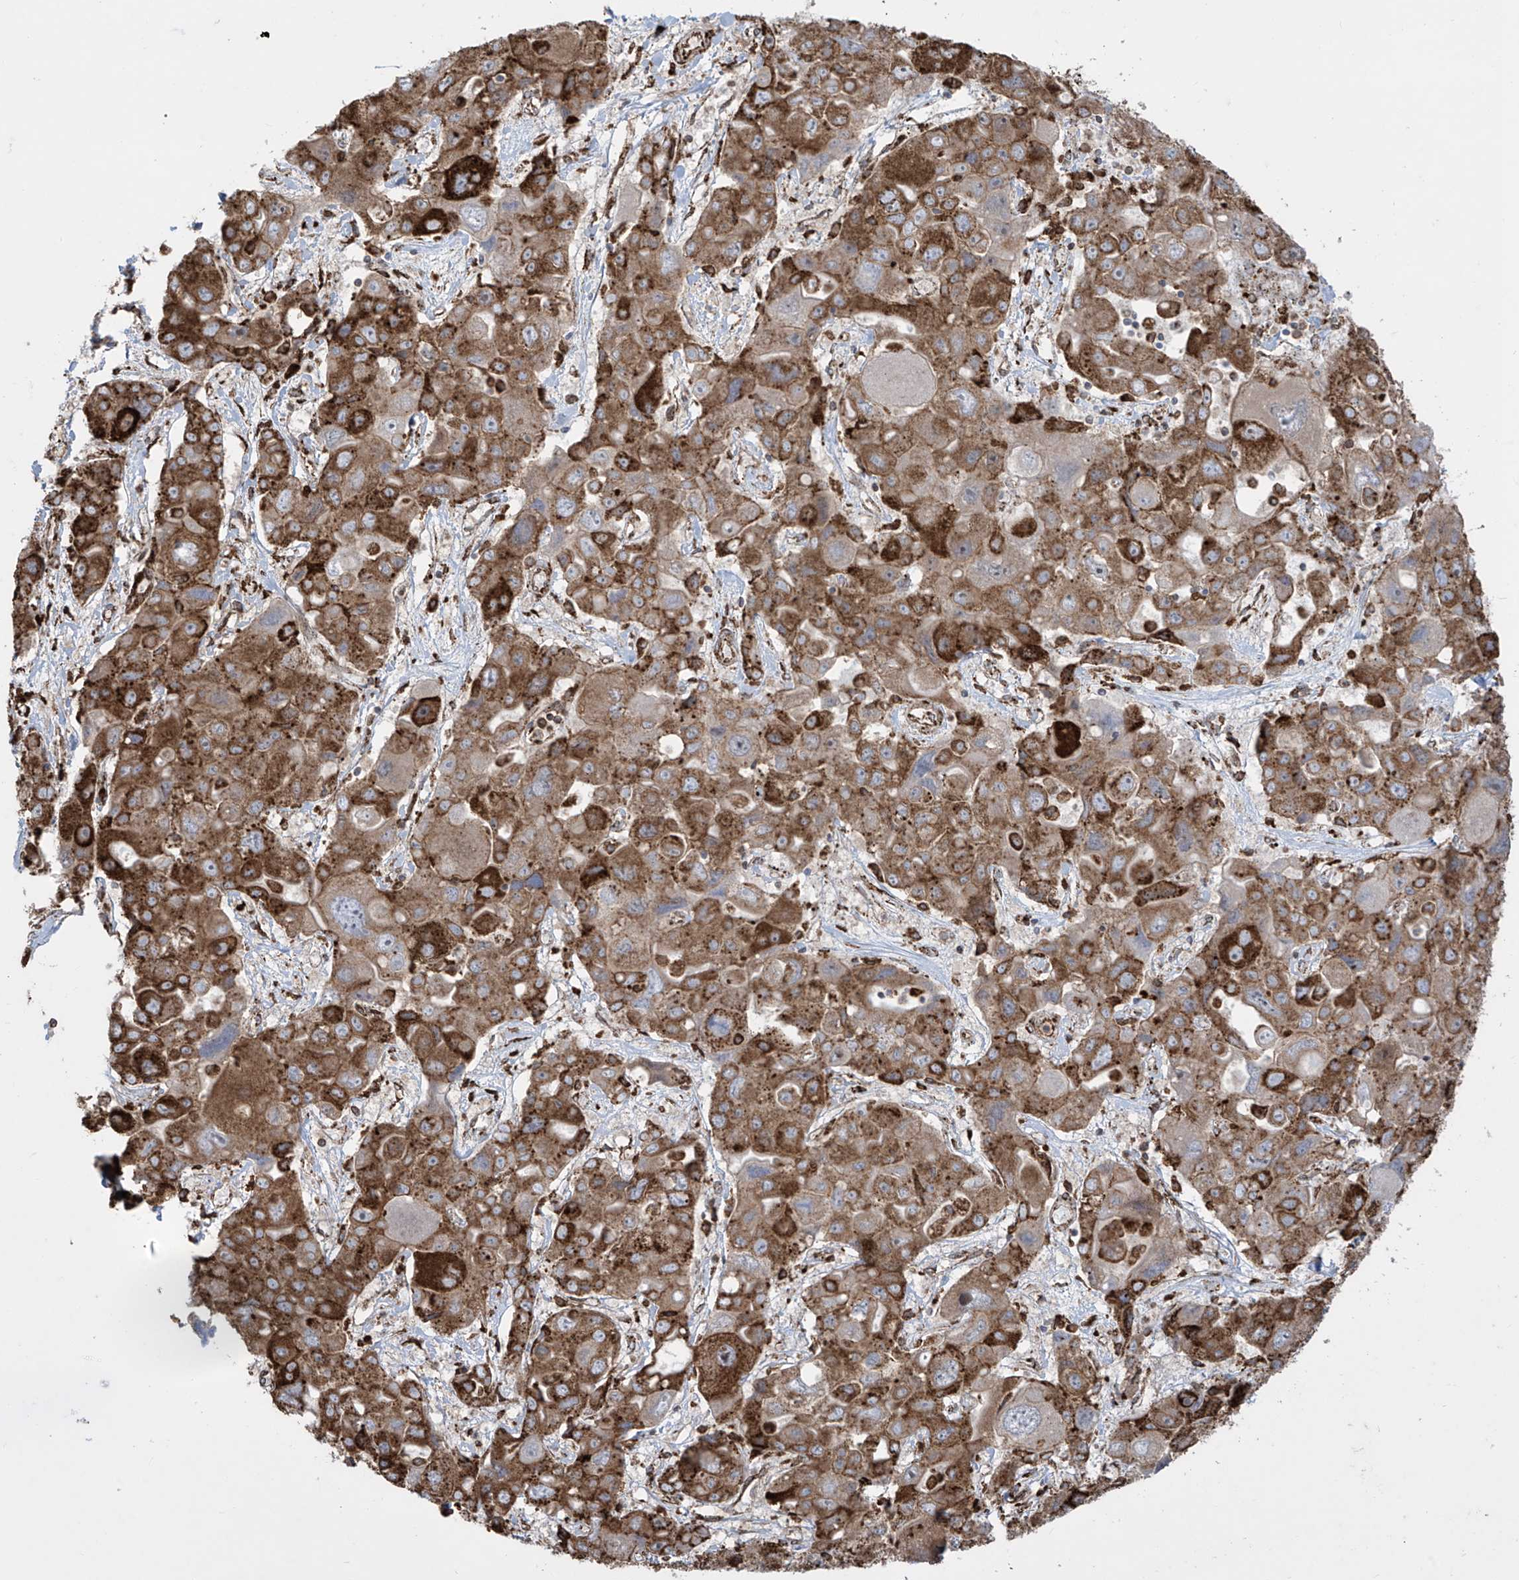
{"staining": {"intensity": "strong", "quantity": ">75%", "location": "cytoplasmic/membranous"}, "tissue": "liver cancer", "cell_type": "Tumor cells", "image_type": "cancer", "snomed": [{"axis": "morphology", "description": "Cholangiocarcinoma"}, {"axis": "topography", "description": "Liver"}], "caption": "Human liver cholangiocarcinoma stained for a protein (brown) exhibits strong cytoplasmic/membranous positive expression in about >75% of tumor cells.", "gene": "MX1", "patient": {"sex": "male", "age": 67}}